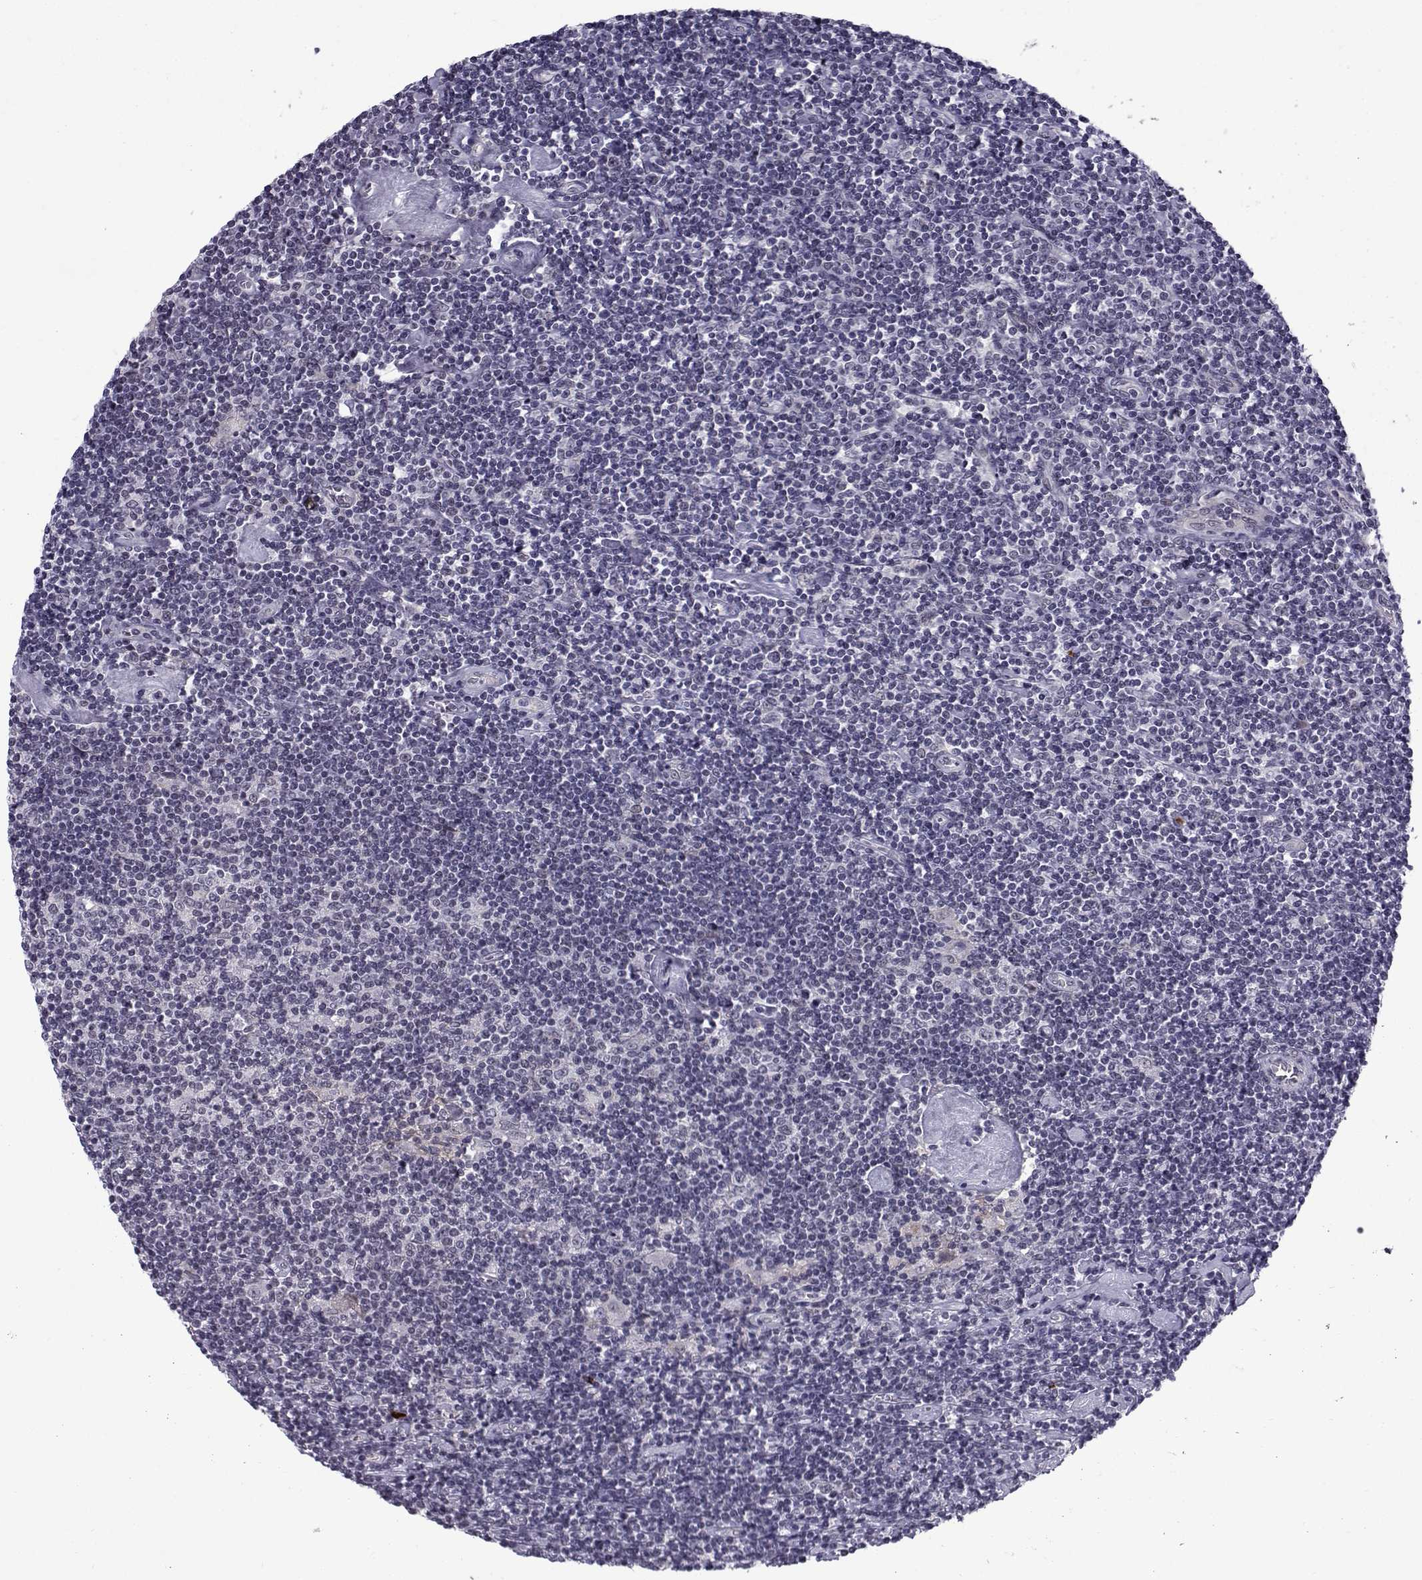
{"staining": {"intensity": "negative", "quantity": "none", "location": "none"}, "tissue": "lymphoma", "cell_type": "Tumor cells", "image_type": "cancer", "snomed": [{"axis": "morphology", "description": "Hodgkin's disease, NOS"}, {"axis": "topography", "description": "Lymph node"}], "caption": "The histopathology image demonstrates no significant staining in tumor cells of lymphoma.", "gene": "RBM24", "patient": {"sex": "male", "age": 40}}